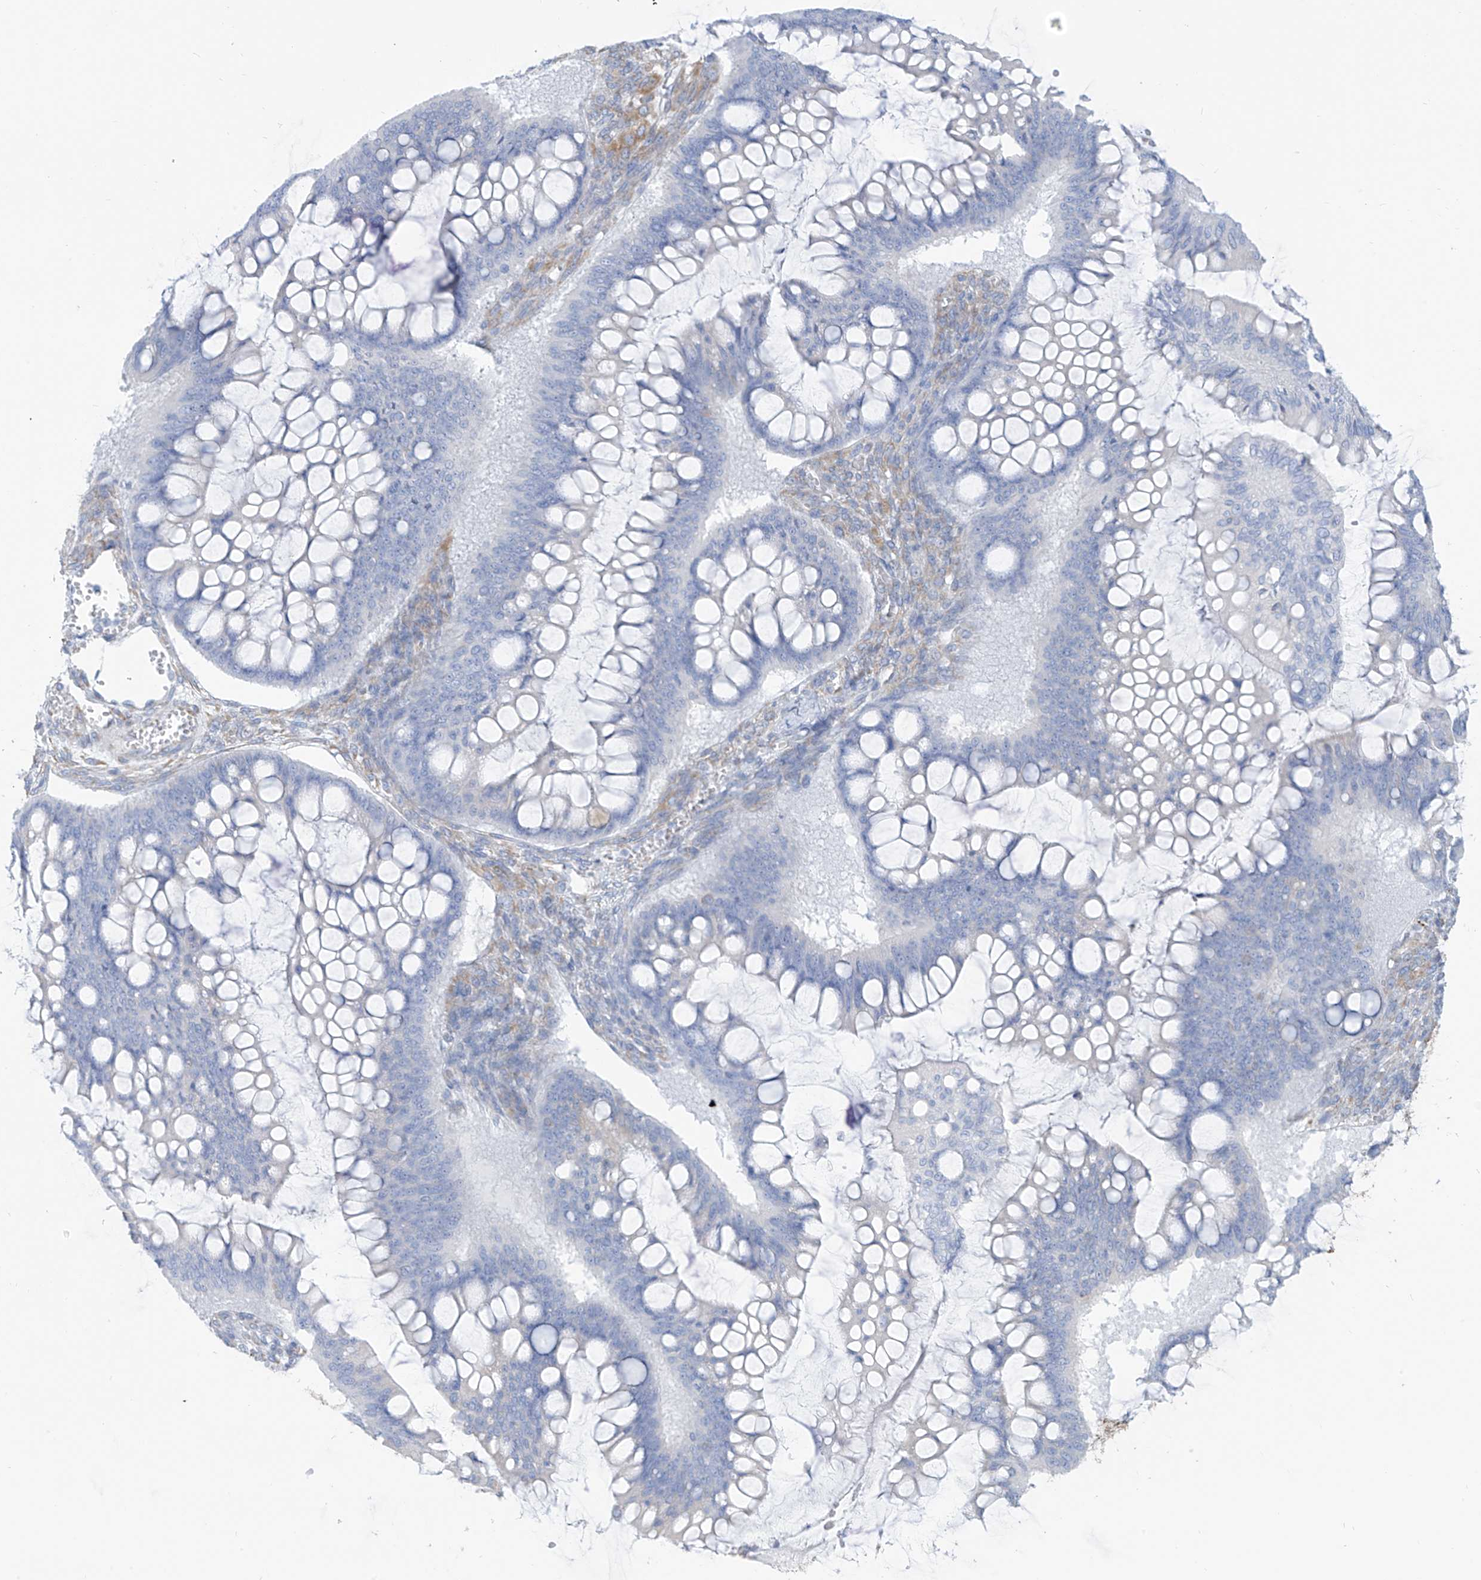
{"staining": {"intensity": "negative", "quantity": "none", "location": "none"}, "tissue": "ovarian cancer", "cell_type": "Tumor cells", "image_type": "cancer", "snomed": [{"axis": "morphology", "description": "Cystadenocarcinoma, mucinous, NOS"}, {"axis": "topography", "description": "Ovary"}], "caption": "Human mucinous cystadenocarcinoma (ovarian) stained for a protein using immunohistochemistry reveals no expression in tumor cells.", "gene": "RCN2", "patient": {"sex": "female", "age": 73}}